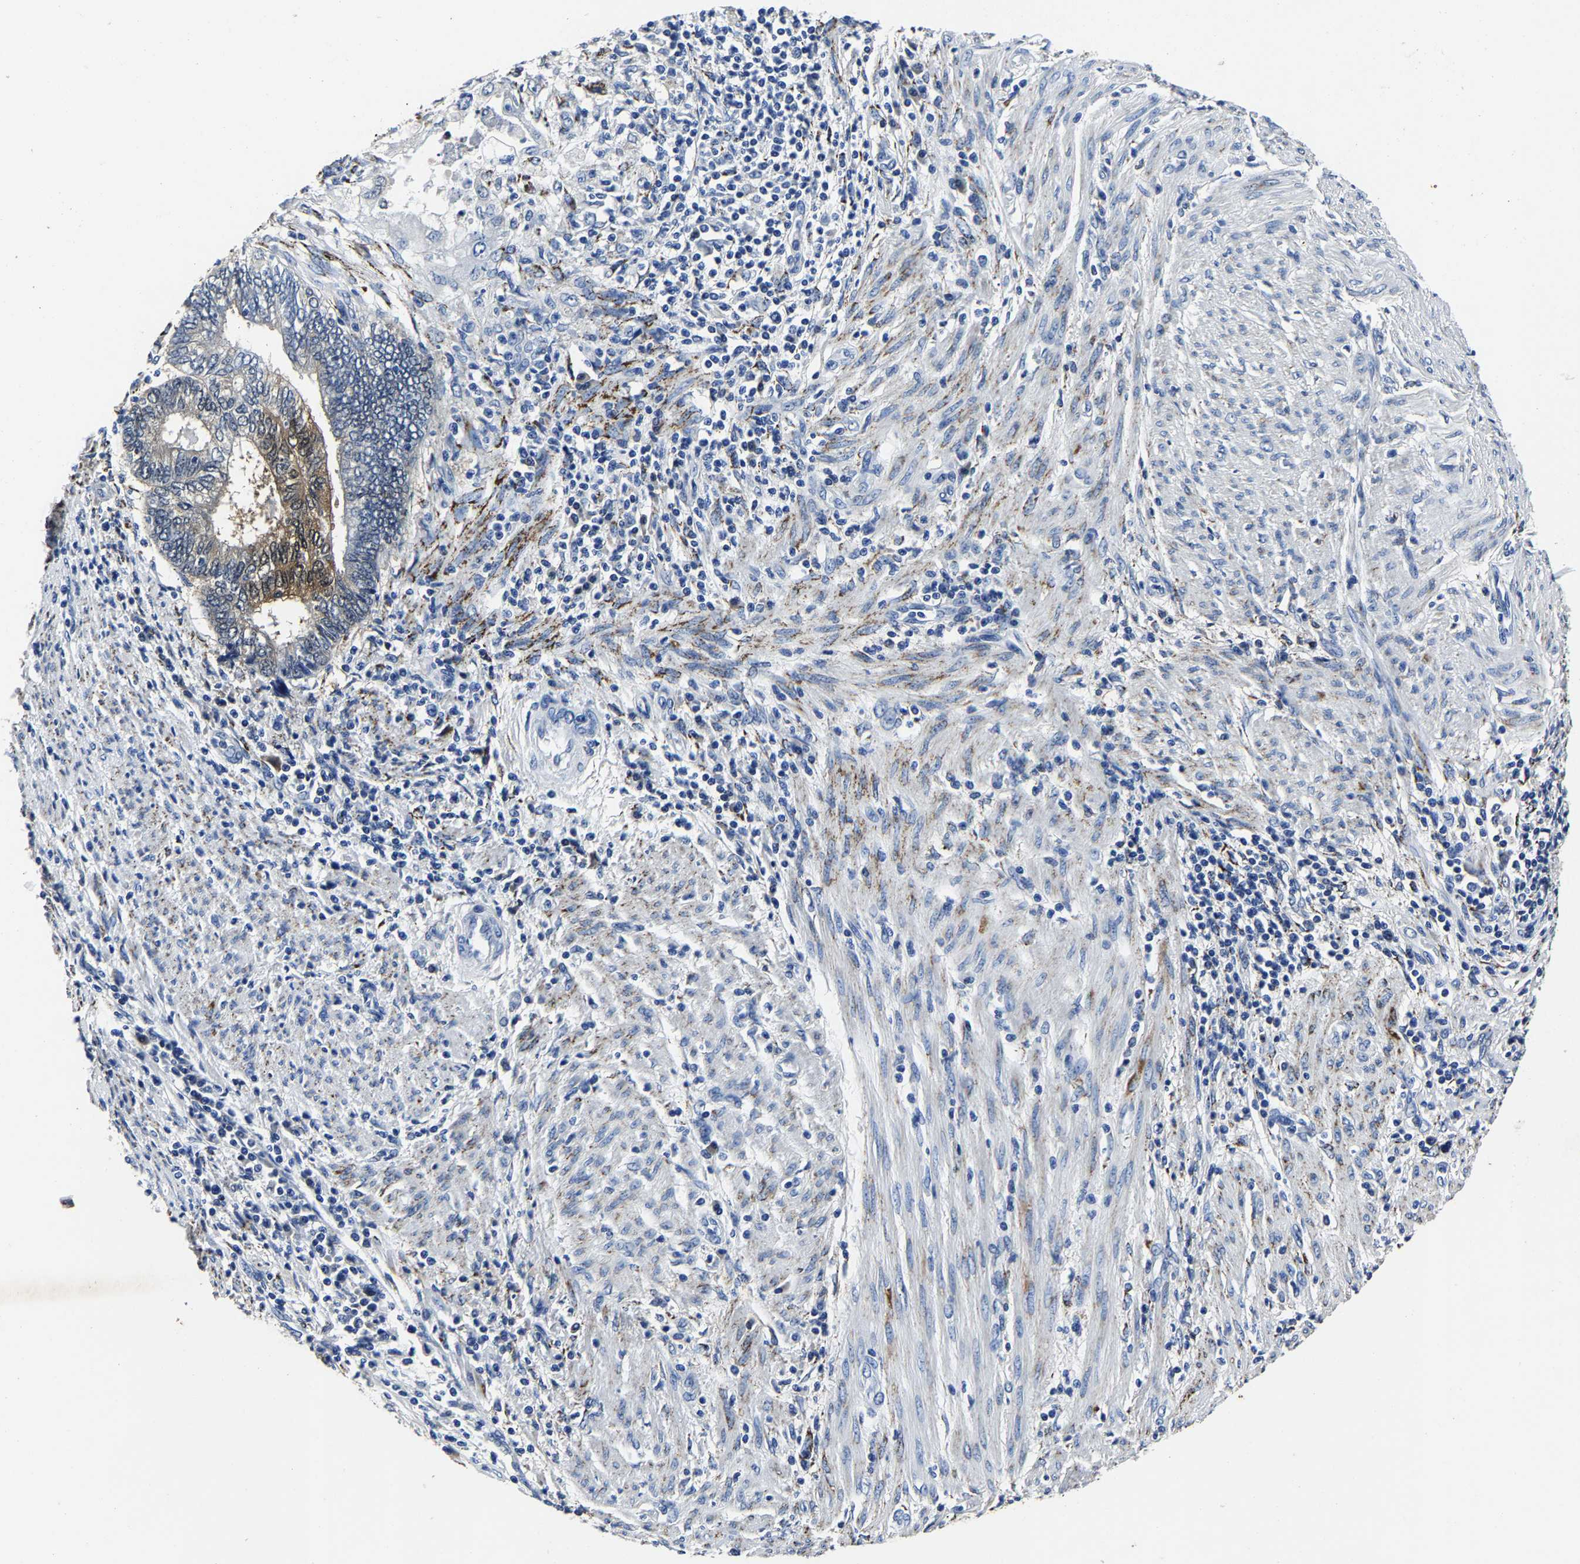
{"staining": {"intensity": "moderate", "quantity": "25%-75%", "location": "cytoplasmic/membranous"}, "tissue": "endometrial cancer", "cell_type": "Tumor cells", "image_type": "cancer", "snomed": [{"axis": "morphology", "description": "Adenocarcinoma, NOS"}, {"axis": "topography", "description": "Uterus"}, {"axis": "topography", "description": "Endometrium"}], "caption": "Adenocarcinoma (endometrial) stained for a protein (brown) reveals moderate cytoplasmic/membranous positive positivity in about 25%-75% of tumor cells.", "gene": "PSPH", "patient": {"sex": "female", "age": 70}}